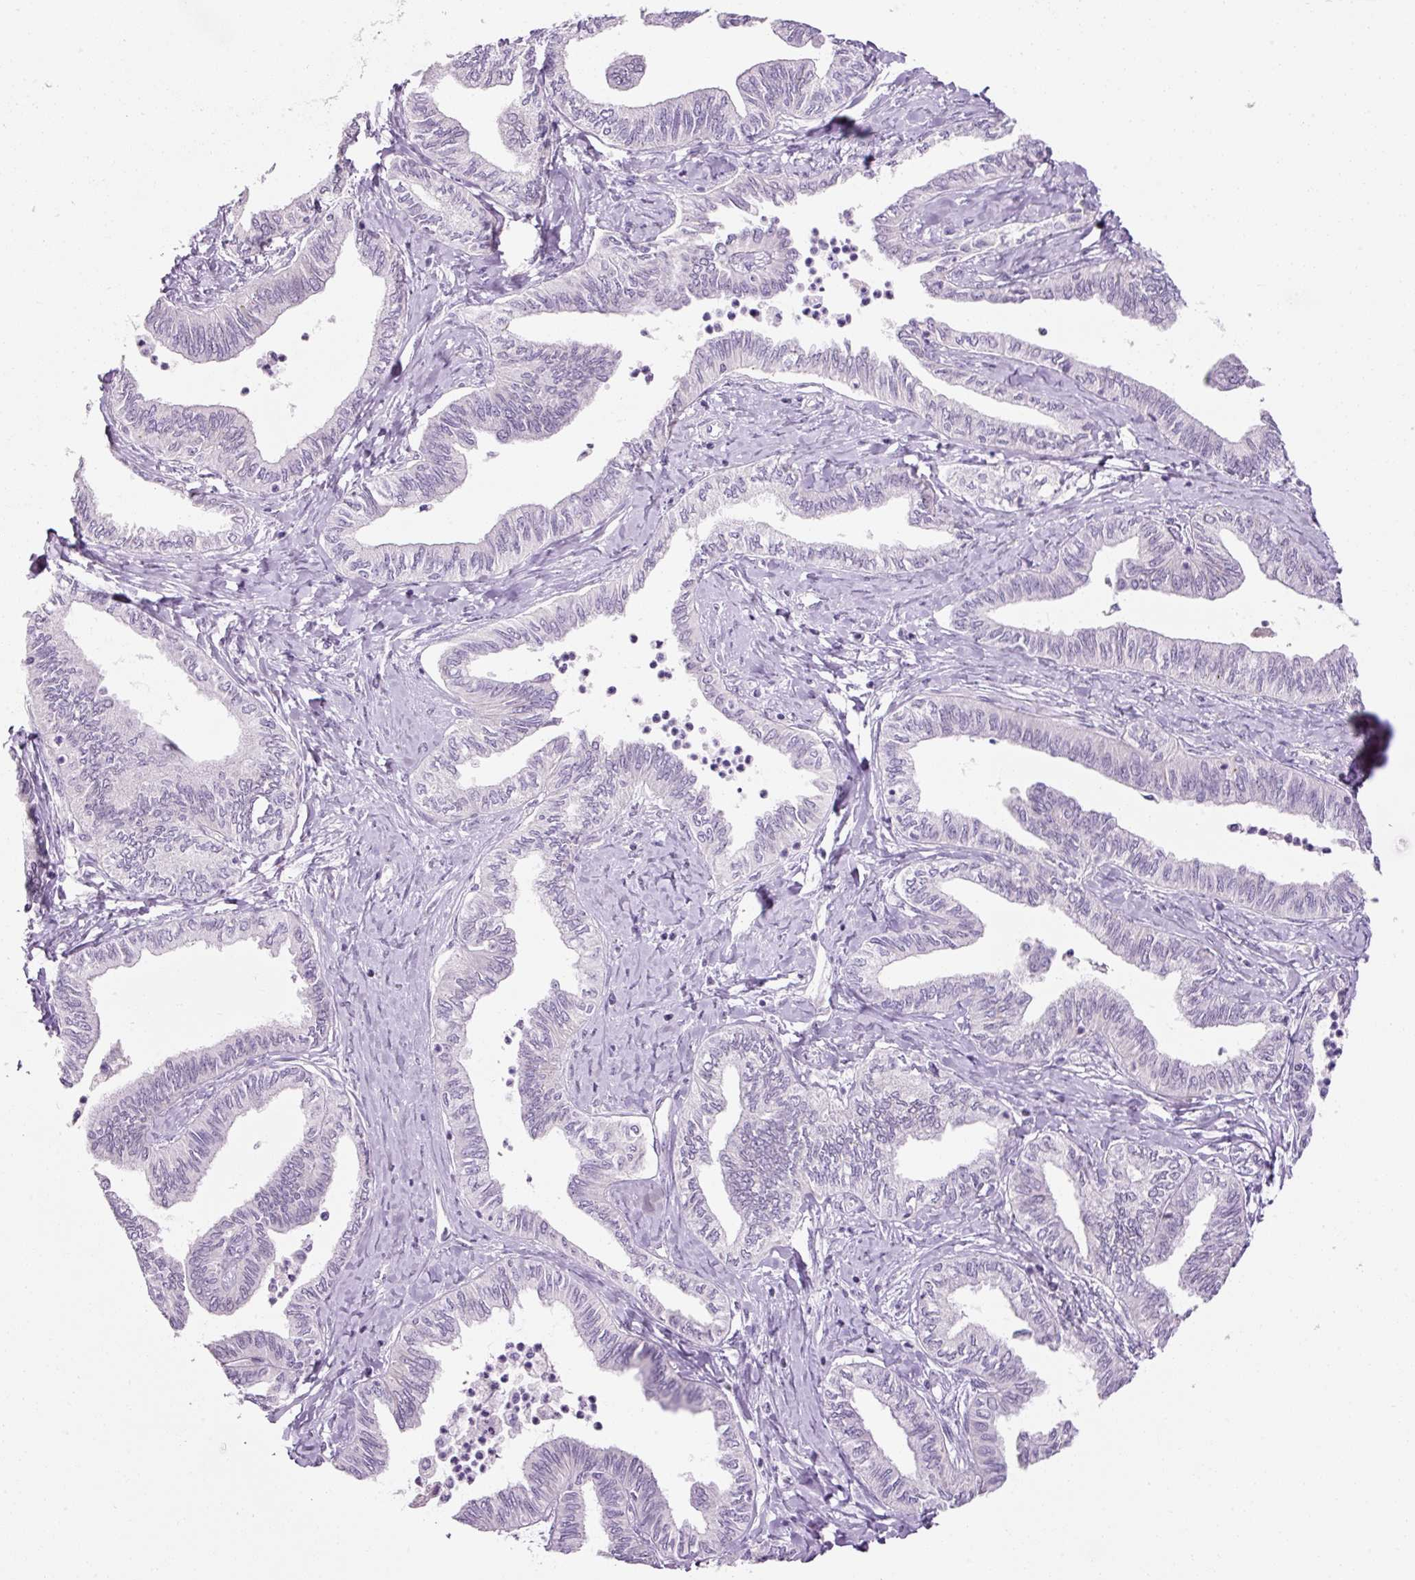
{"staining": {"intensity": "negative", "quantity": "none", "location": "none"}, "tissue": "ovarian cancer", "cell_type": "Tumor cells", "image_type": "cancer", "snomed": [{"axis": "morphology", "description": "Carcinoma, endometroid"}, {"axis": "topography", "description": "Ovary"}], "caption": "Immunohistochemistry histopathology image of endometroid carcinoma (ovarian) stained for a protein (brown), which displays no staining in tumor cells.", "gene": "ANKRD20A1", "patient": {"sex": "female", "age": 70}}